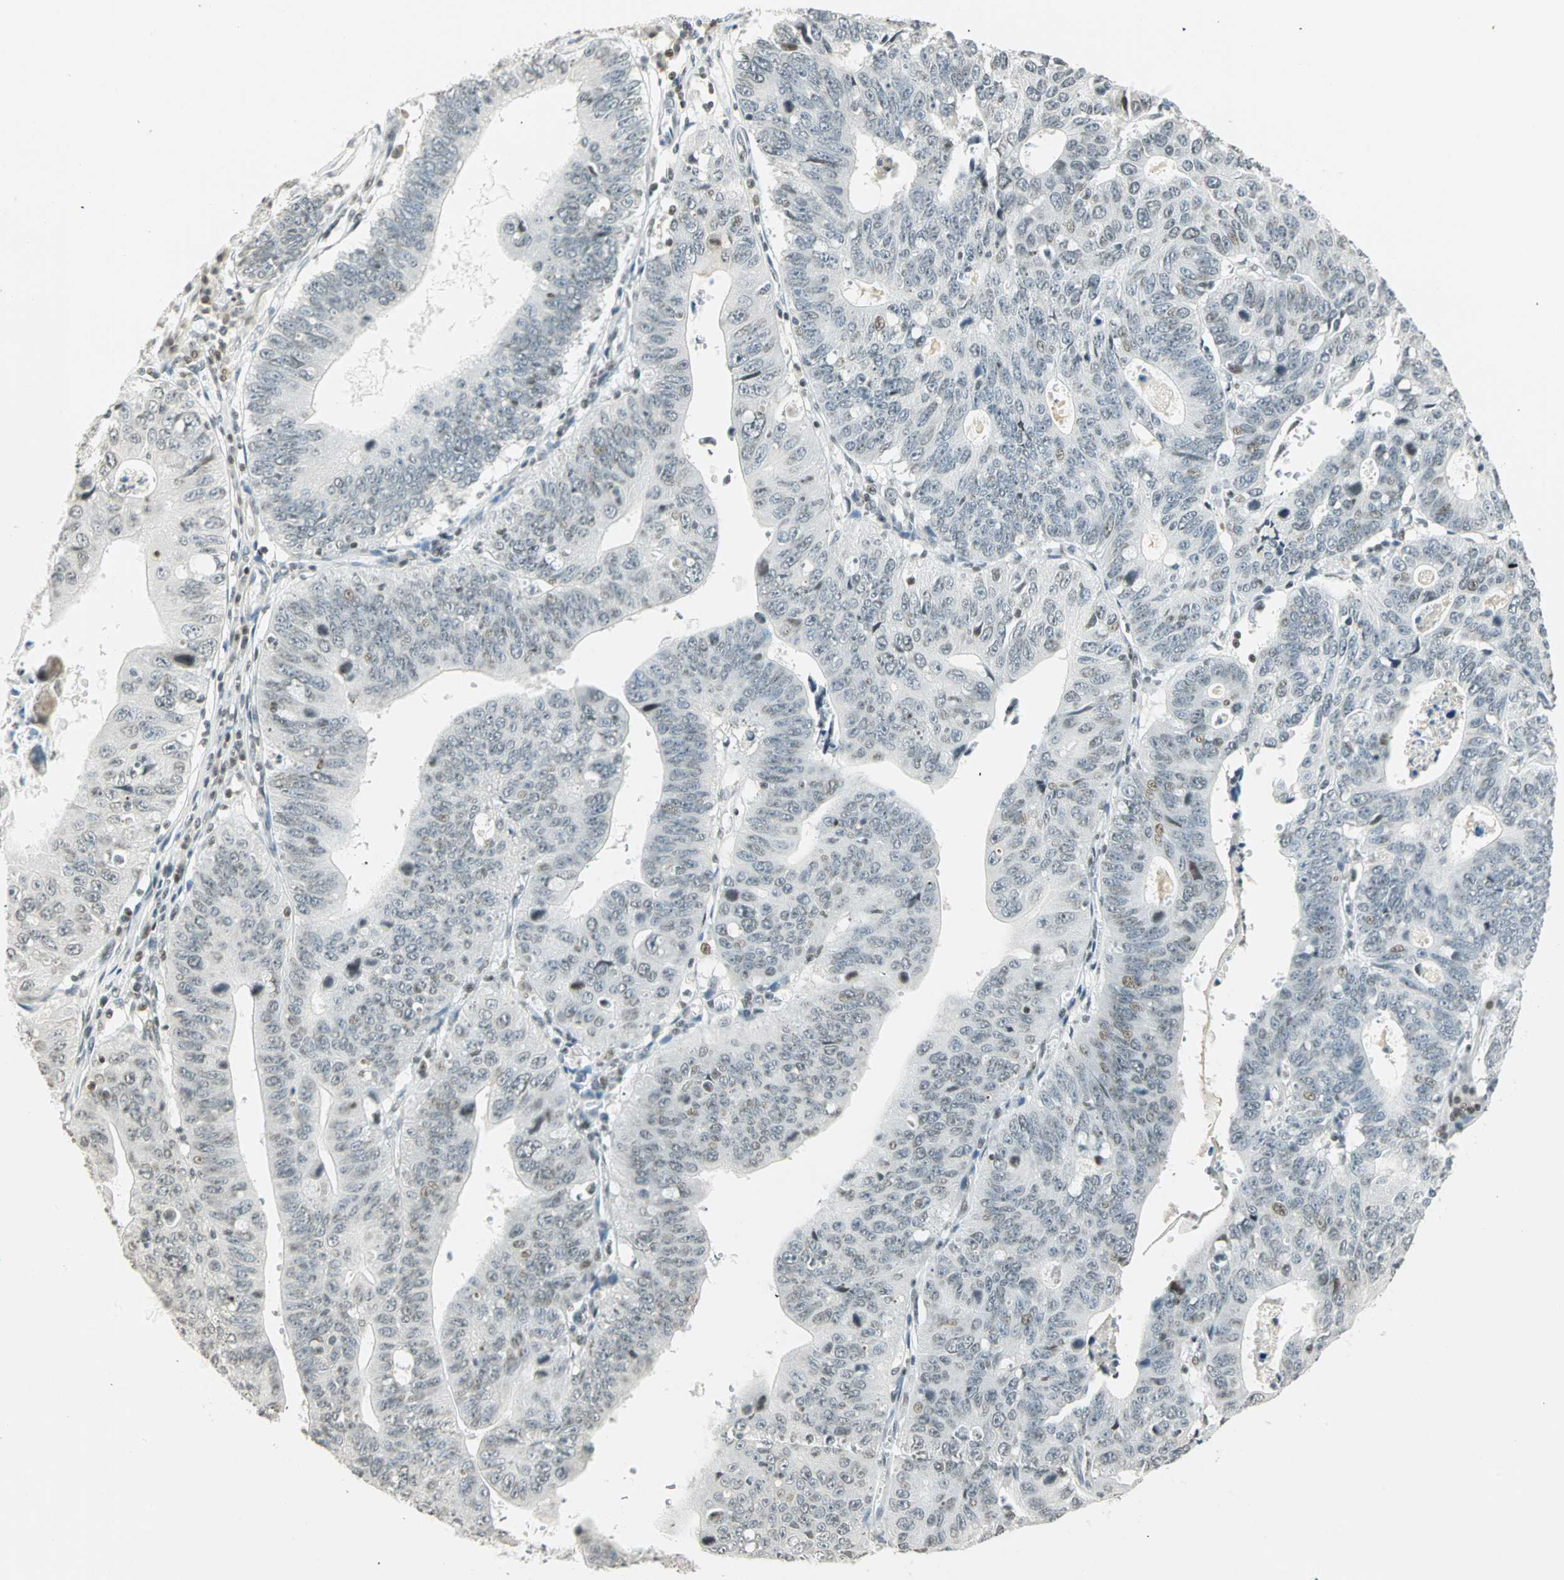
{"staining": {"intensity": "weak", "quantity": "<25%", "location": "nuclear"}, "tissue": "stomach cancer", "cell_type": "Tumor cells", "image_type": "cancer", "snomed": [{"axis": "morphology", "description": "Adenocarcinoma, NOS"}, {"axis": "topography", "description": "Stomach"}], "caption": "This is an immunohistochemistry image of human stomach cancer. There is no positivity in tumor cells.", "gene": "SMAD3", "patient": {"sex": "male", "age": 59}}